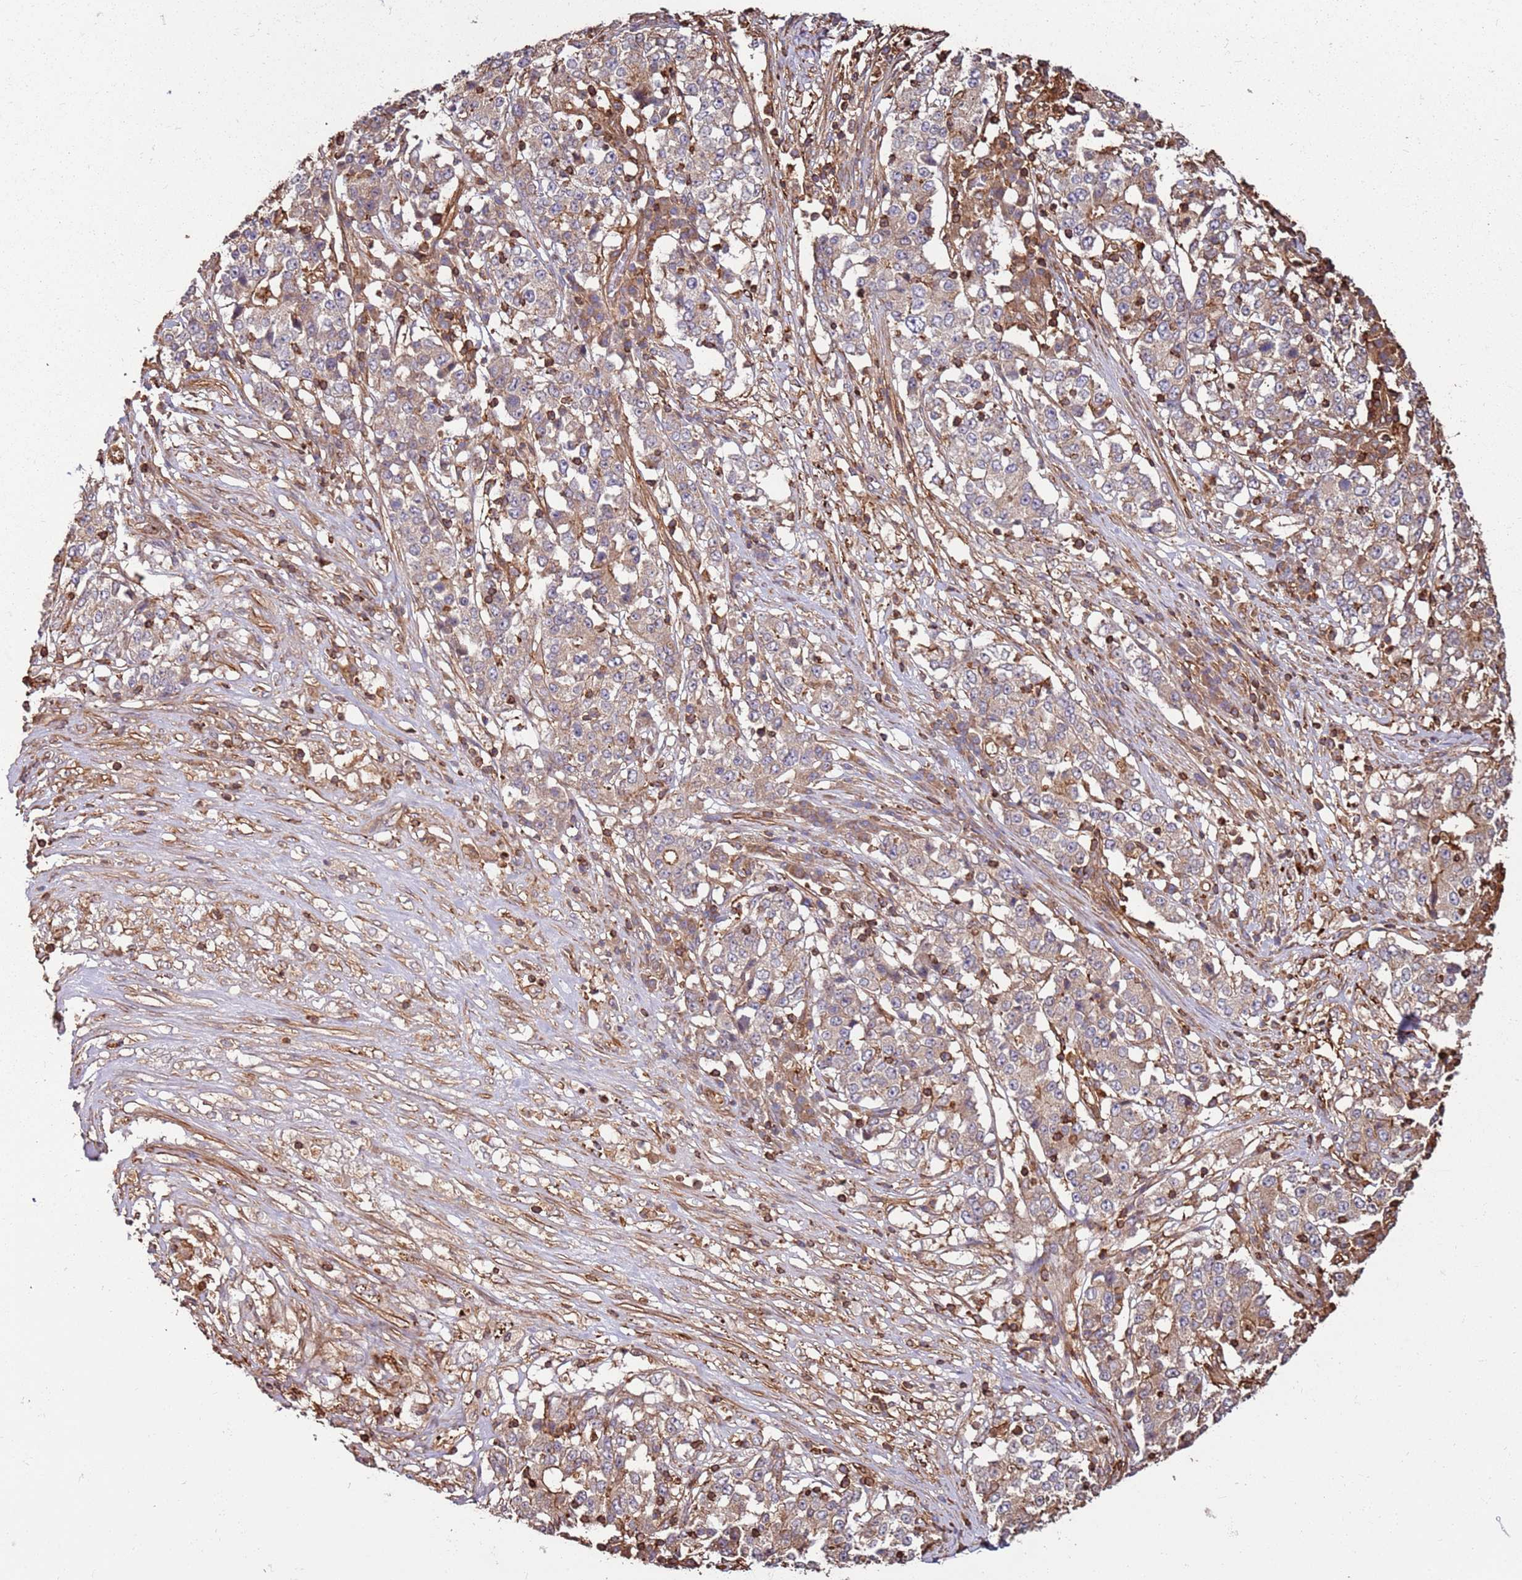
{"staining": {"intensity": "moderate", "quantity": "<25%", "location": "cytoplasmic/membranous"}, "tissue": "stomach cancer", "cell_type": "Tumor cells", "image_type": "cancer", "snomed": [{"axis": "morphology", "description": "Adenocarcinoma, NOS"}, {"axis": "topography", "description": "Stomach"}], "caption": "Protein expression analysis of human stomach adenocarcinoma reveals moderate cytoplasmic/membranous expression in about <25% of tumor cells. (Stains: DAB (3,3'-diaminobenzidine) in brown, nuclei in blue, Microscopy: brightfield microscopy at high magnification).", "gene": "ACVR2A", "patient": {"sex": "male", "age": 59}}